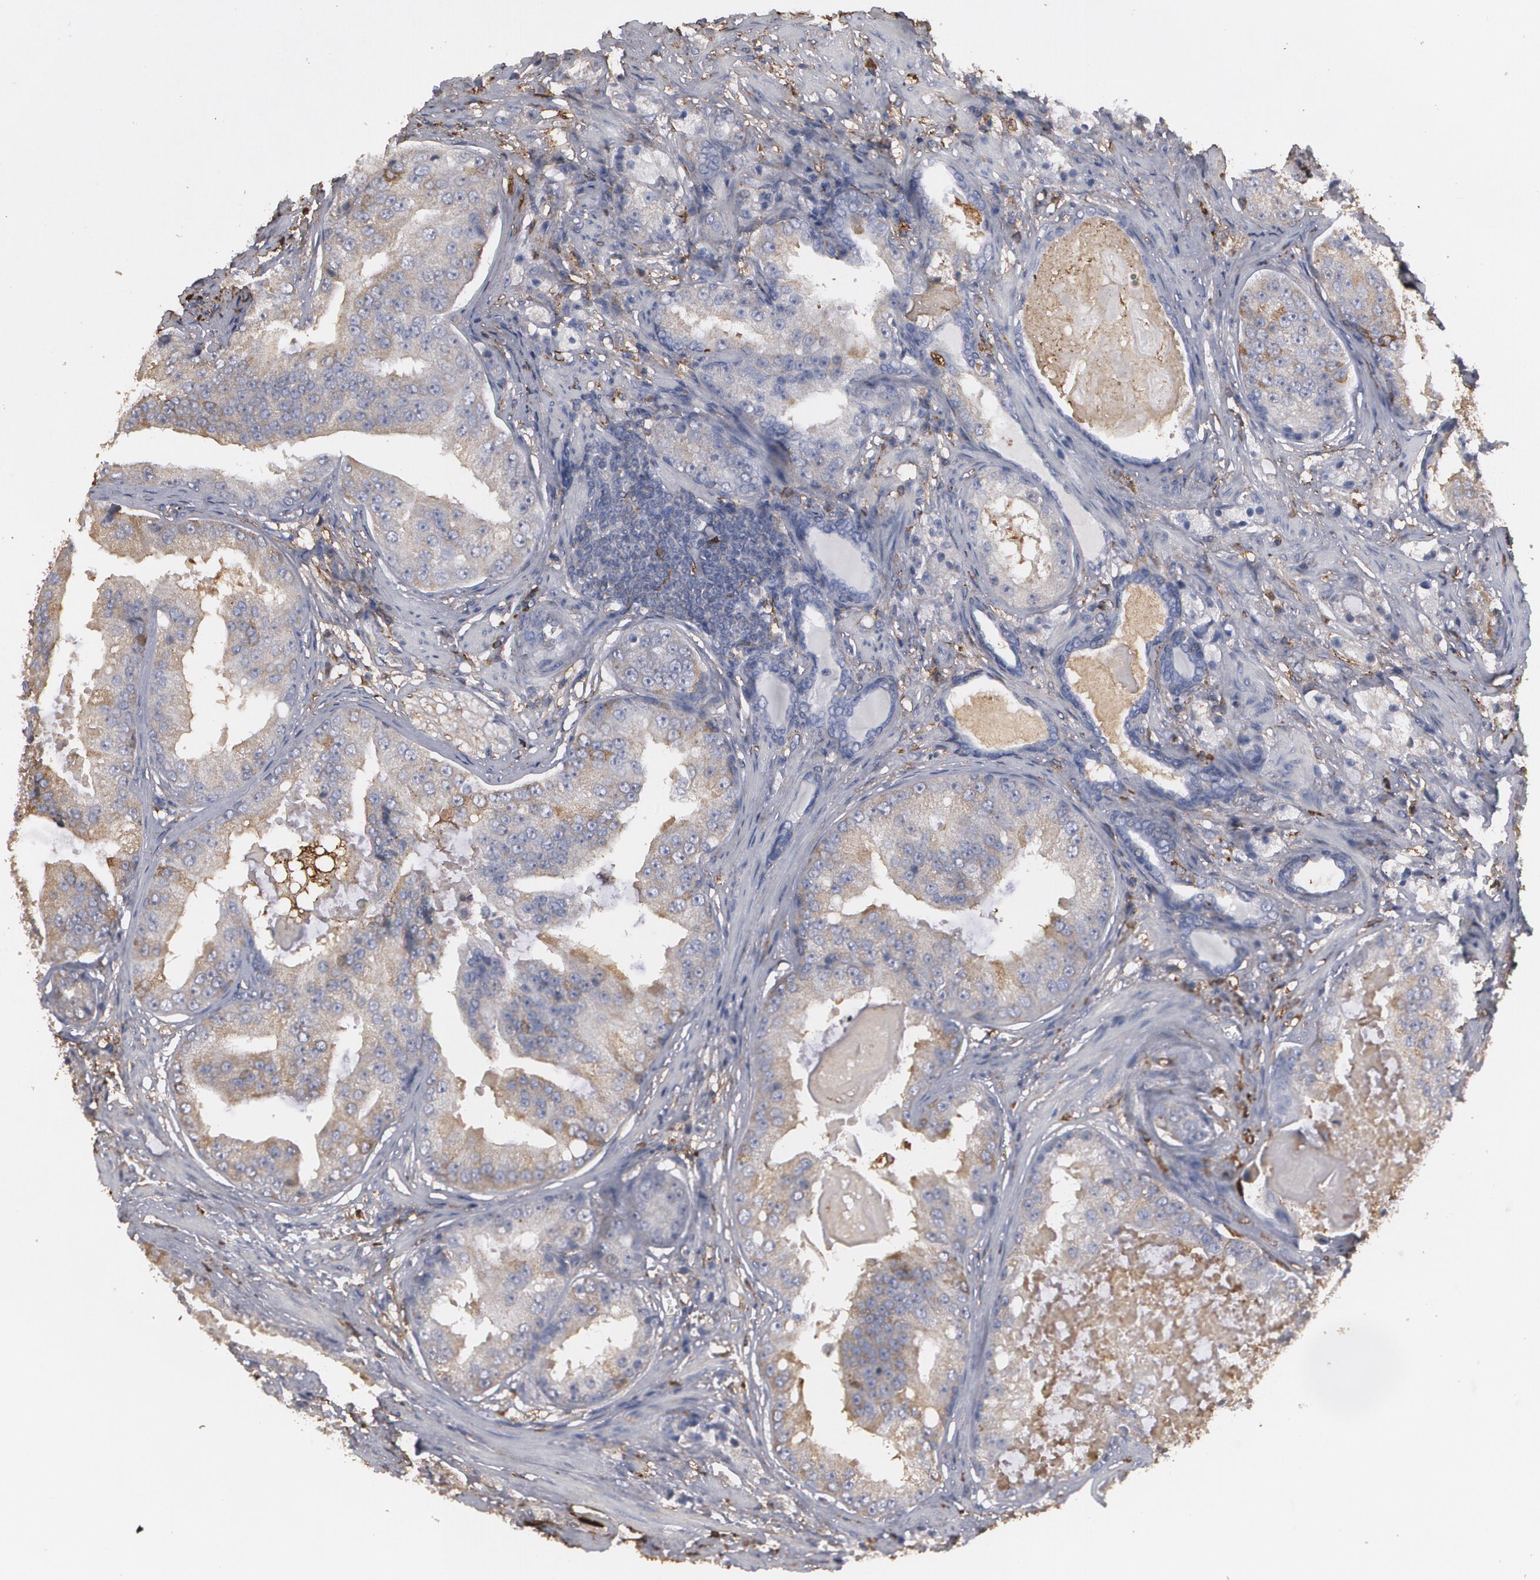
{"staining": {"intensity": "weak", "quantity": "25%-75%", "location": "cytoplasmic/membranous"}, "tissue": "prostate cancer", "cell_type": "Tumor cells", "image_type": "cancer", "snomed": [{"axis": "morphology", "description": "Adenocarcinoma, High grade"}, {"axis": "topography", "description": "Prostate"}], "caption": "A brown stain labels weak cytoplasmic/membranous expression of a protein in human prostate high-grade adenocarcinoma tumor cells. (DAB IHC, brown staining for protein, blue staining for nuclei).", "gene": "ODC1", "patient": {"sex": "male", "age": 68}}